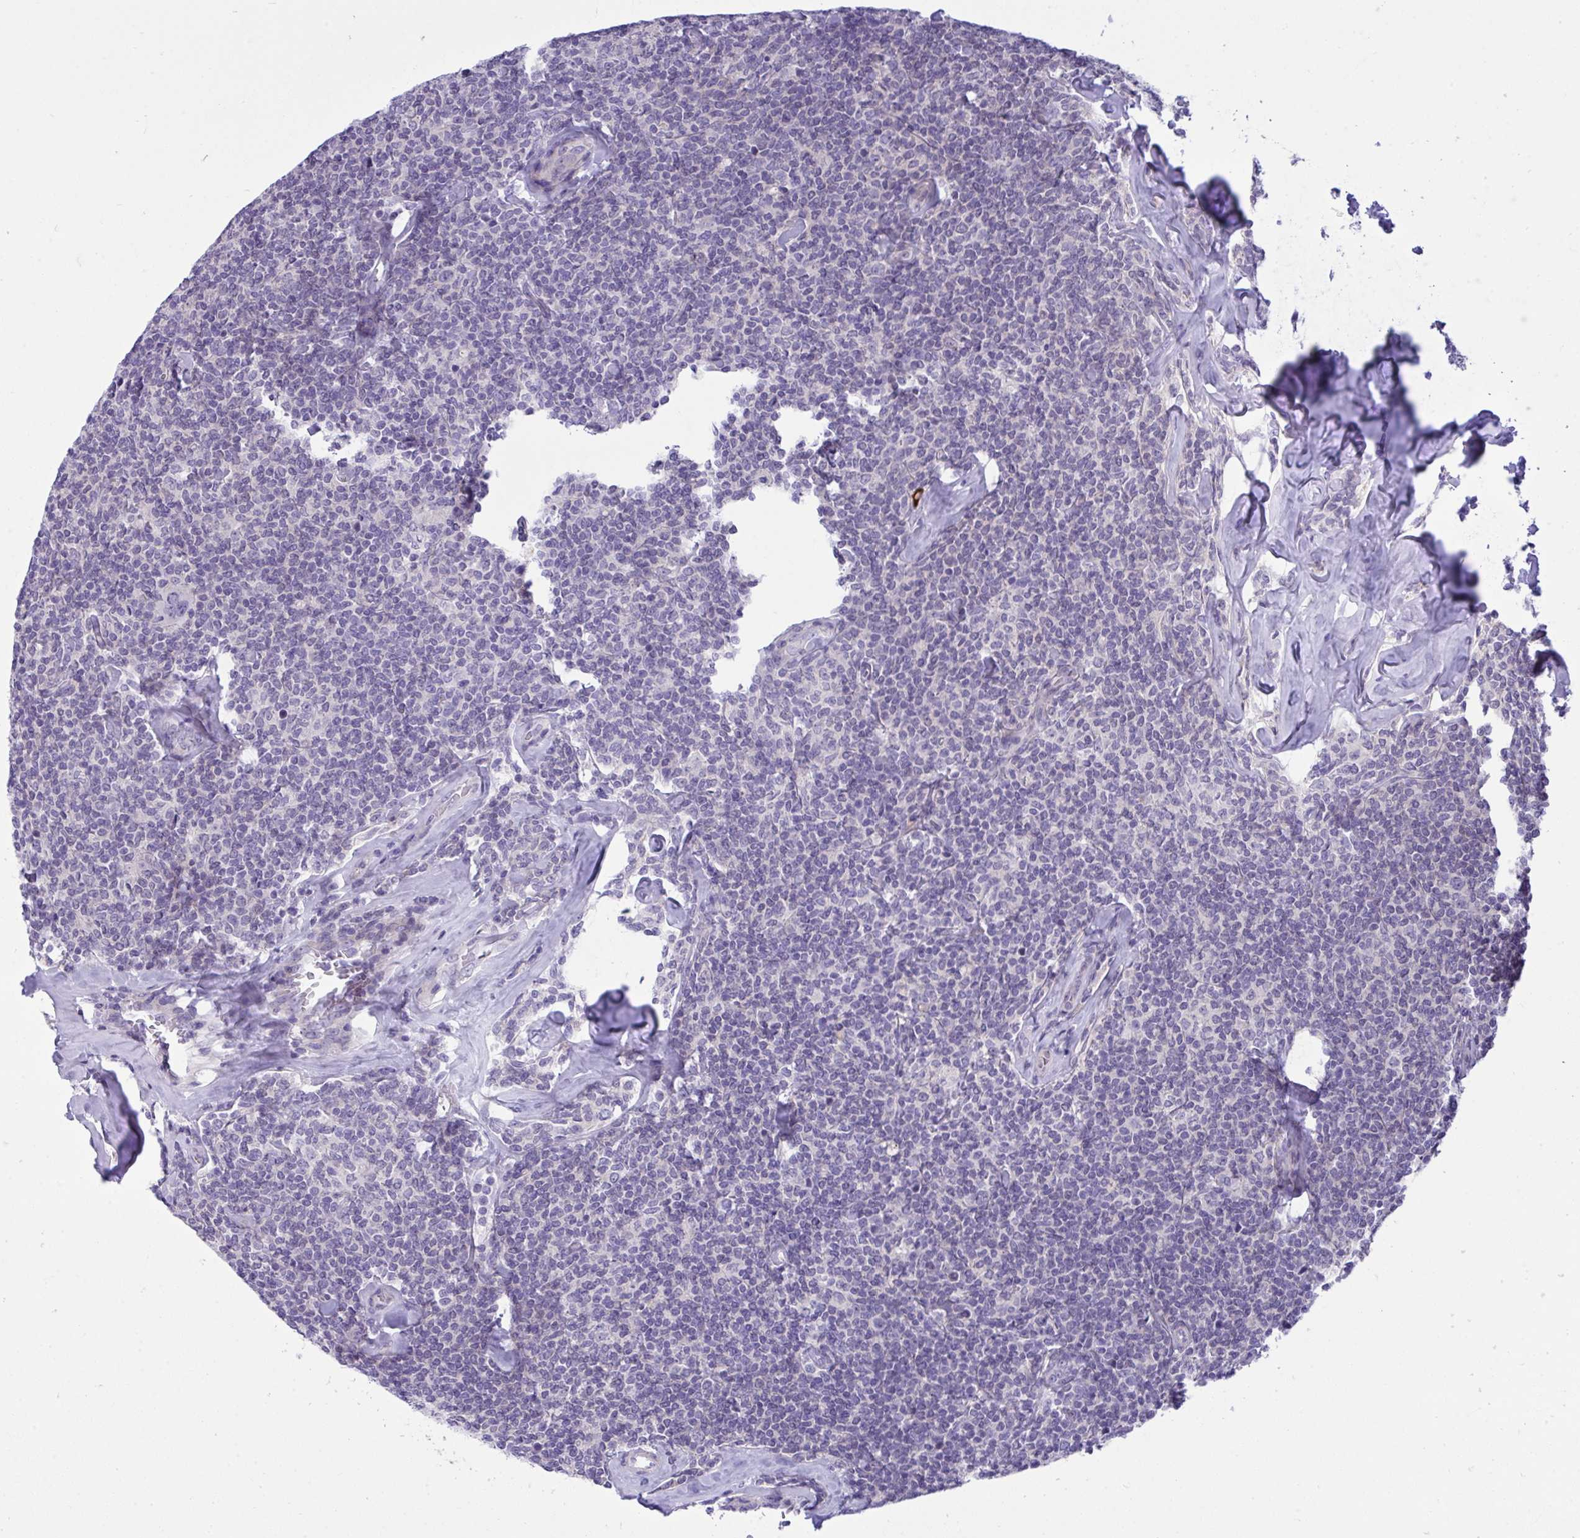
{"staining": {"intensity": "negative", "quantity": "none", "location": "none"}, "tissue": "lymphoma", "cell_type": "Tumor cells", "image_type": "cancer", "snomed": [{"axis": "morphology", "description": "Malignant lymphoma, non-Hodgkin's type, Low grade"}, {"axis": "topography", "description": "Lymph node"}], "caption": "High magnification brightfield microscopy of malignant lymphoma, non-Hodgkin's type (low-grade) stained with DAB (brown) and counterstained with hematoxylin (blue): tumor cells show no significant staining.", "gene": "WDR97", "patient": {"sex": "female", "age": 56}}